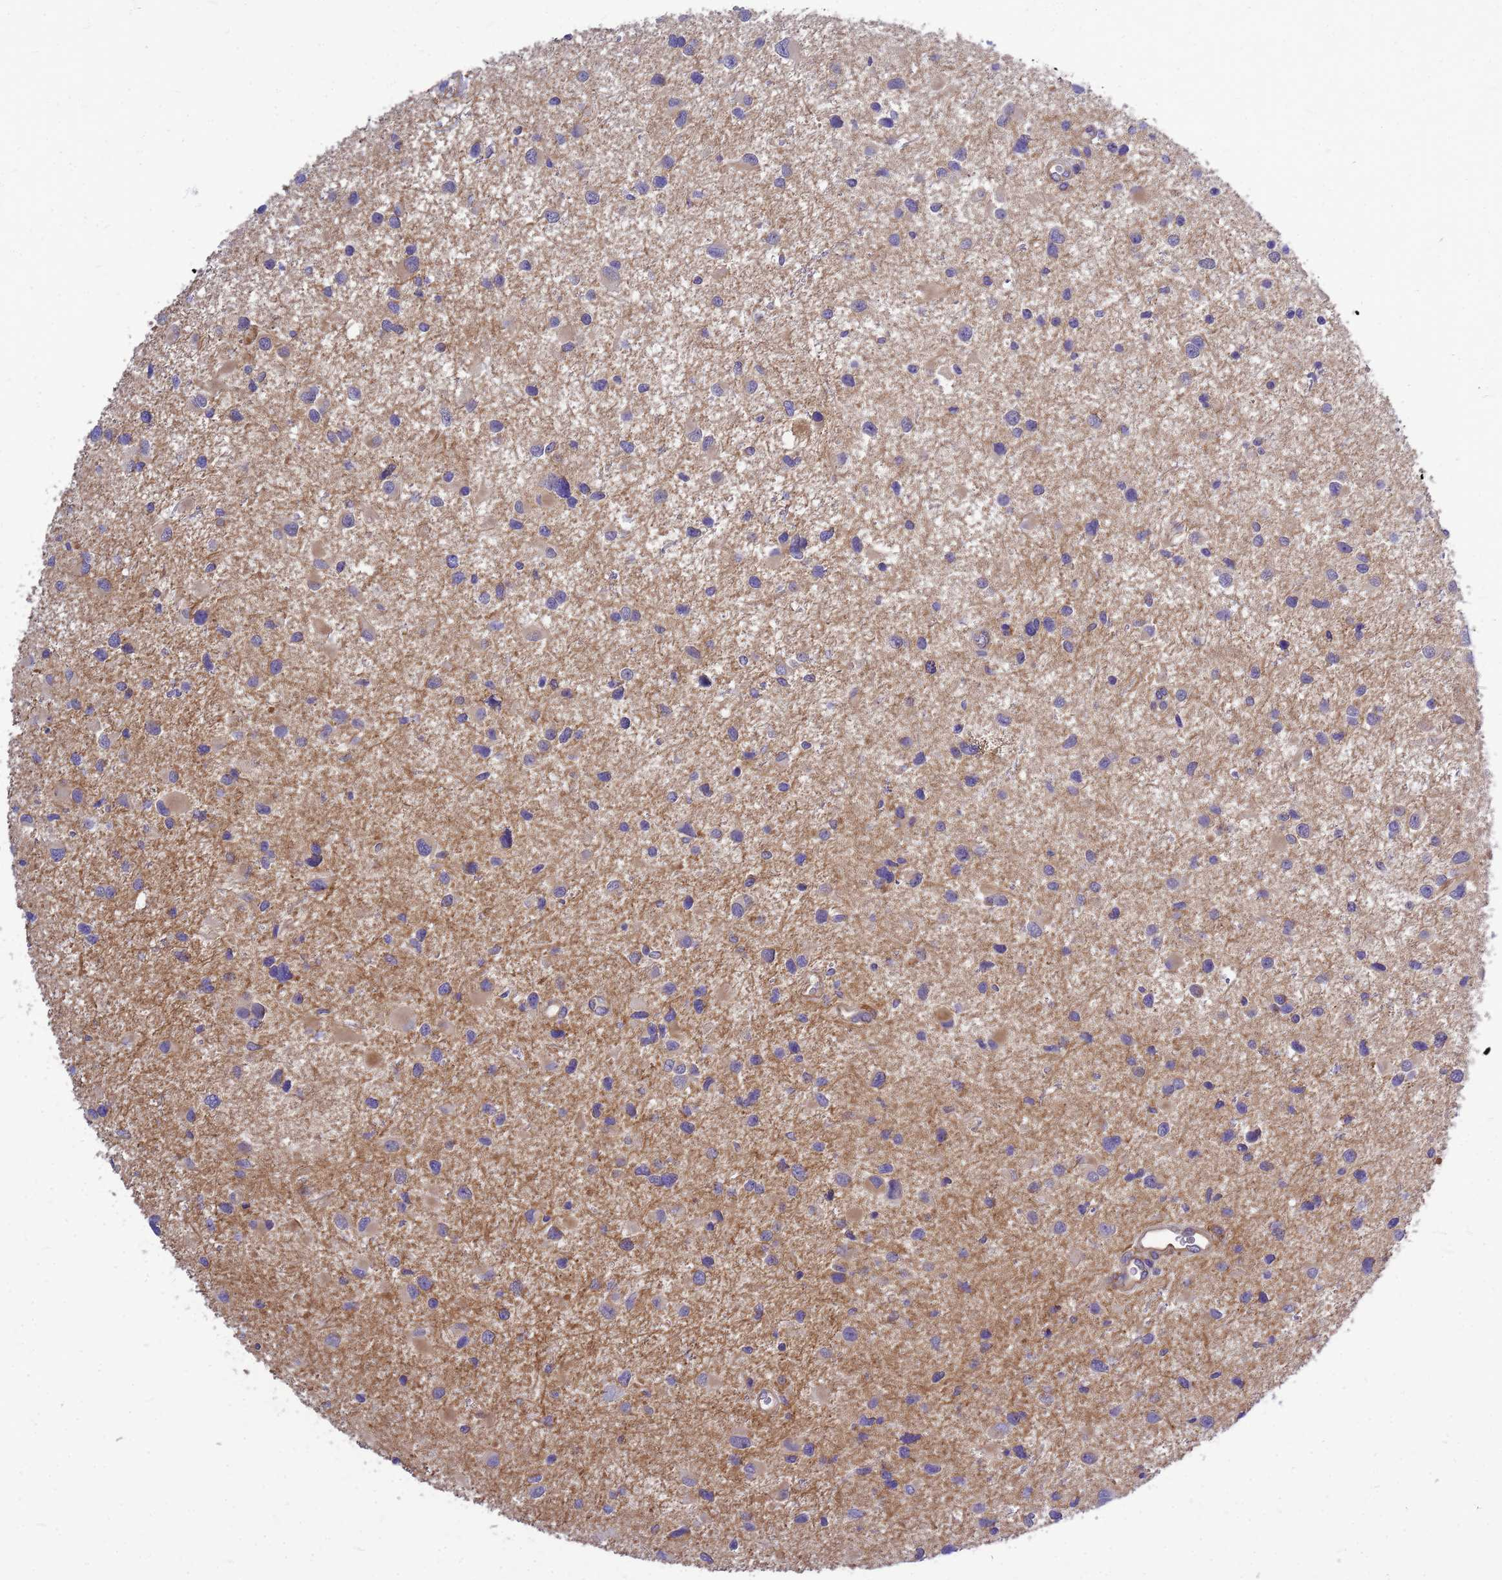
{"staining": {"intensity": "negative", "quantity": "none", "location": "none"}, "tissue": "glioma", "cell_type": "Tumor cells", "image_type": "cancer", "snomed": [{"axis": "morphology", "description": "Glioma, malignant, Low grade"}, {"axis": "topography", "description": "Brain"}], "caption": "A high-resolution image shows immunohistochemistry staining of glioma, which demonstrates no significant staining in tumor cells.", "gene": "FBXW5", "patient": {"sex": "female", "age": 32}}